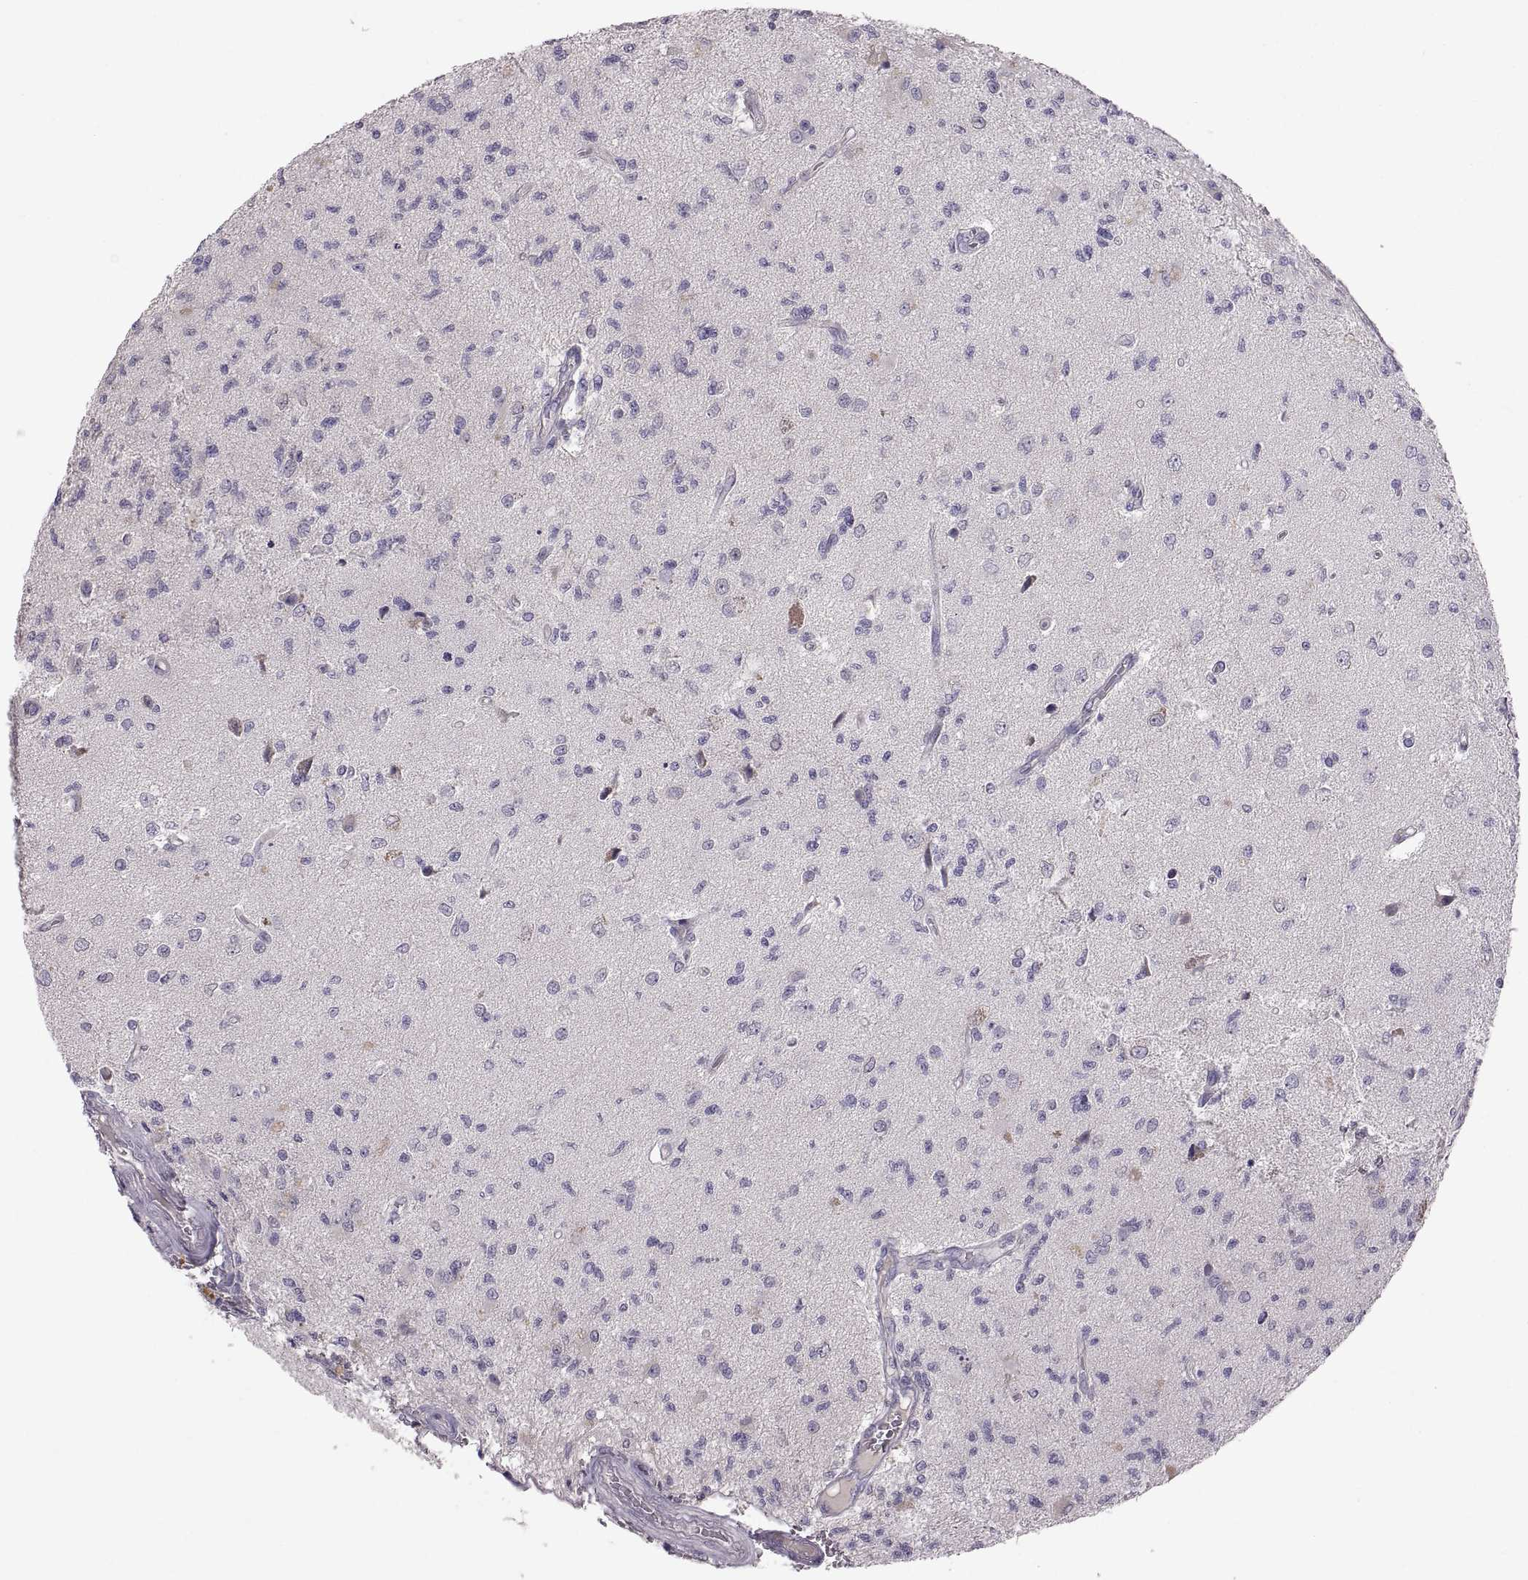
{"staining": {"intensity": "negative", "quantity": "none", "location": "none"}, "tissue": "glioma", "cell_type": "Tumor cells", "image_type": "cancer", "snomed": [{"axis": "morphology", "description": "Glioma, malignant, High grade"}, {"axis": "topography", "description": "Brain"}], "caption": "A high-resolution histopathology image shows immunohistochemistry (IHC) staining of glioma, which displays no significant expression in tumor cells.", "gene": "WFDC8", "patient": {"sex": "male", "age": 56}}